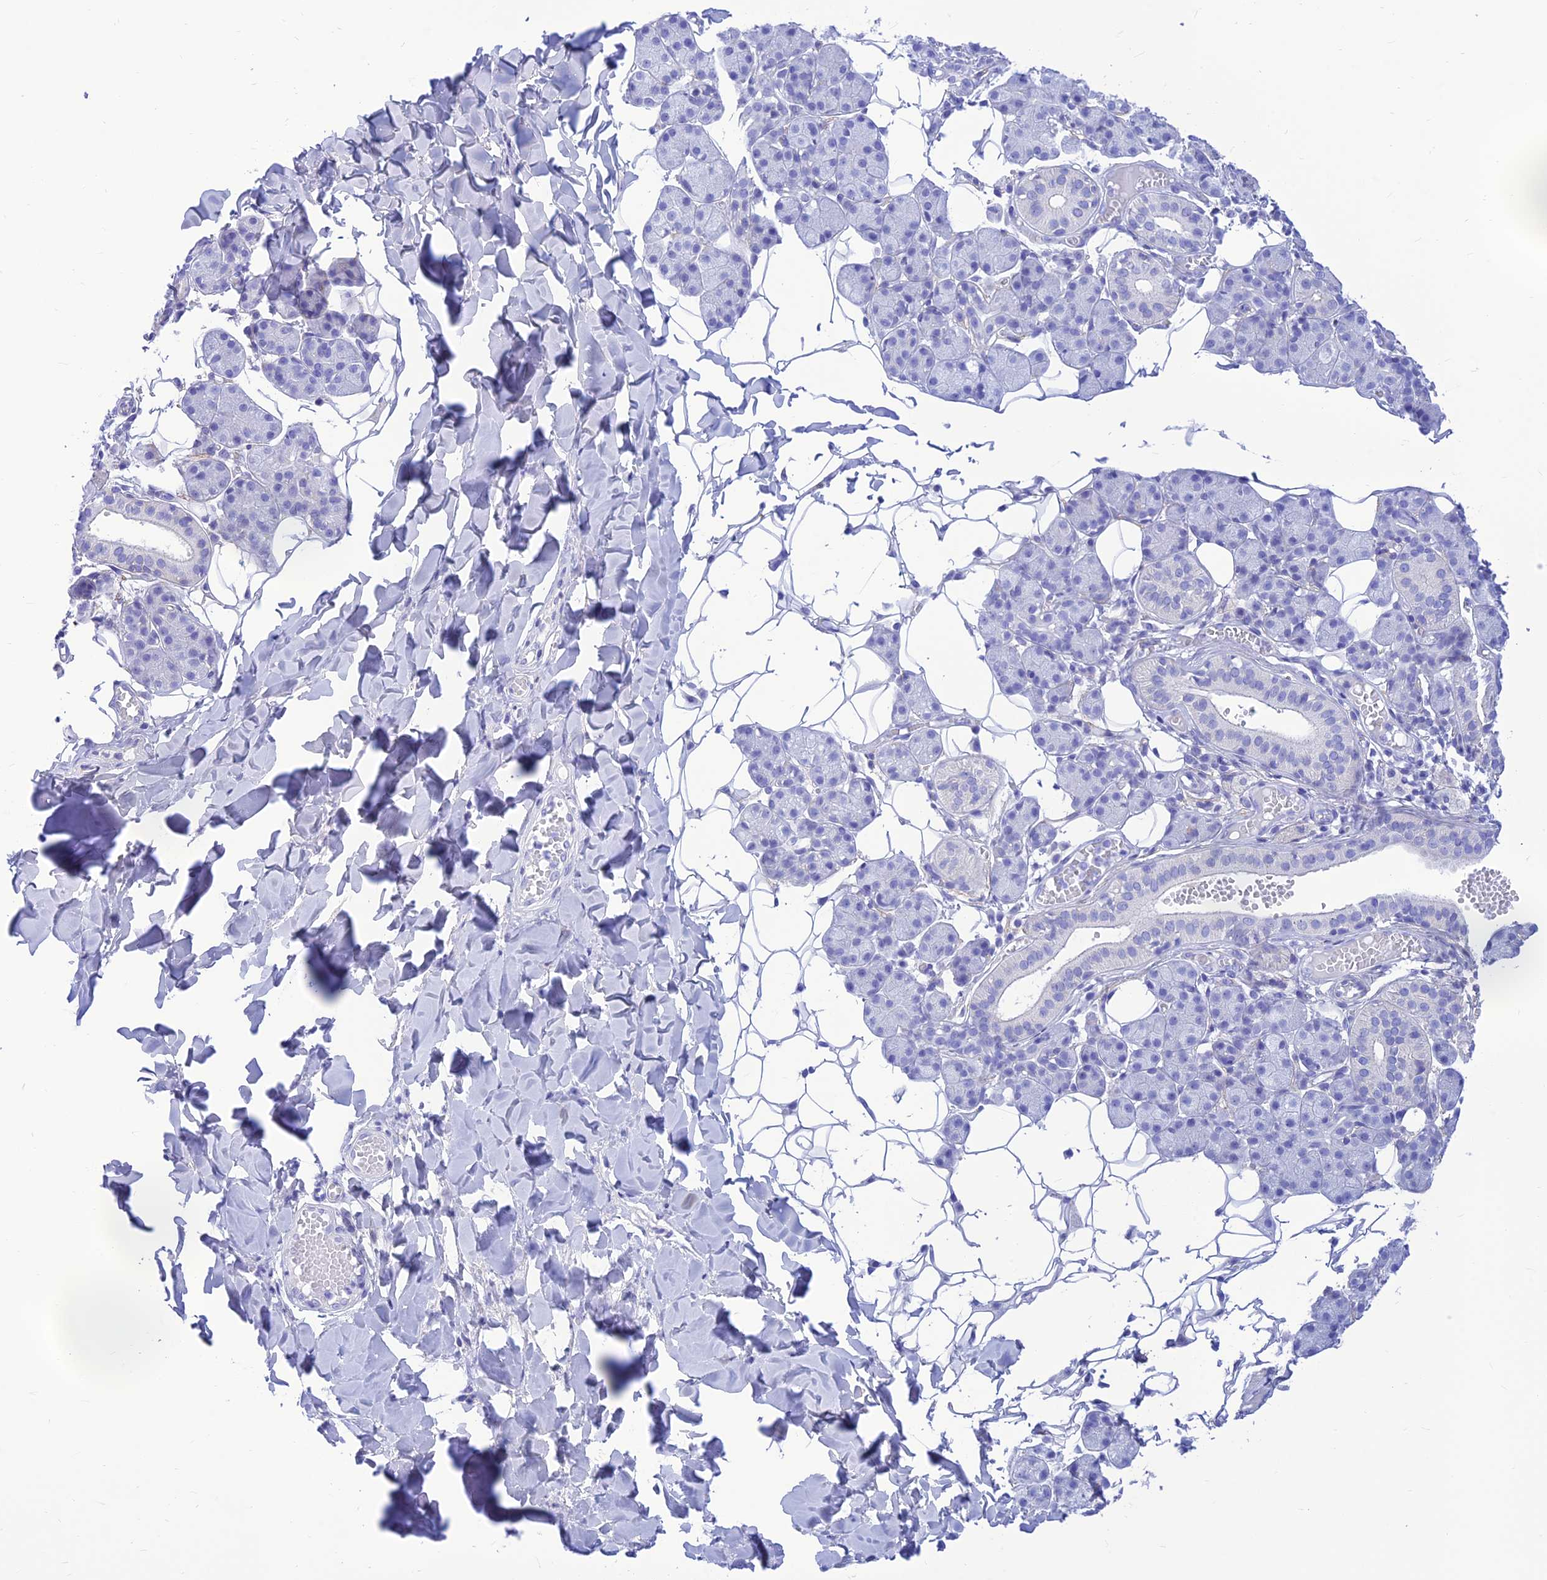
{"staining": {"intensity": "moderate", "quantity": "<25%", "location": "cytoplasmic/membranous"}, "tissue": "salivary gland", "cell_type": "Glandular cells", "image_type": "normal", "snomed": [{"axis": "morphology", "description": "Normal tissue, NOS"}, {"axis": "topography", "description": "Salivary gland"}], "caption": "High-magnification brightfield microscopy of unremarkable salivary gland stained with DAB (brown) and counterstained with hematoxylin (blue). glandular cells exhibit moderate cytoplasmic/membranous positivity is present in about<25% of cells. (Stains: DAB (3,3'-diaminobenzidine) in brown, nuclei in blue, Microscopy: brightfield microscopy at high magnification).", "gene": "PRNP", "patient": {"sex": "female", "age": 33}}